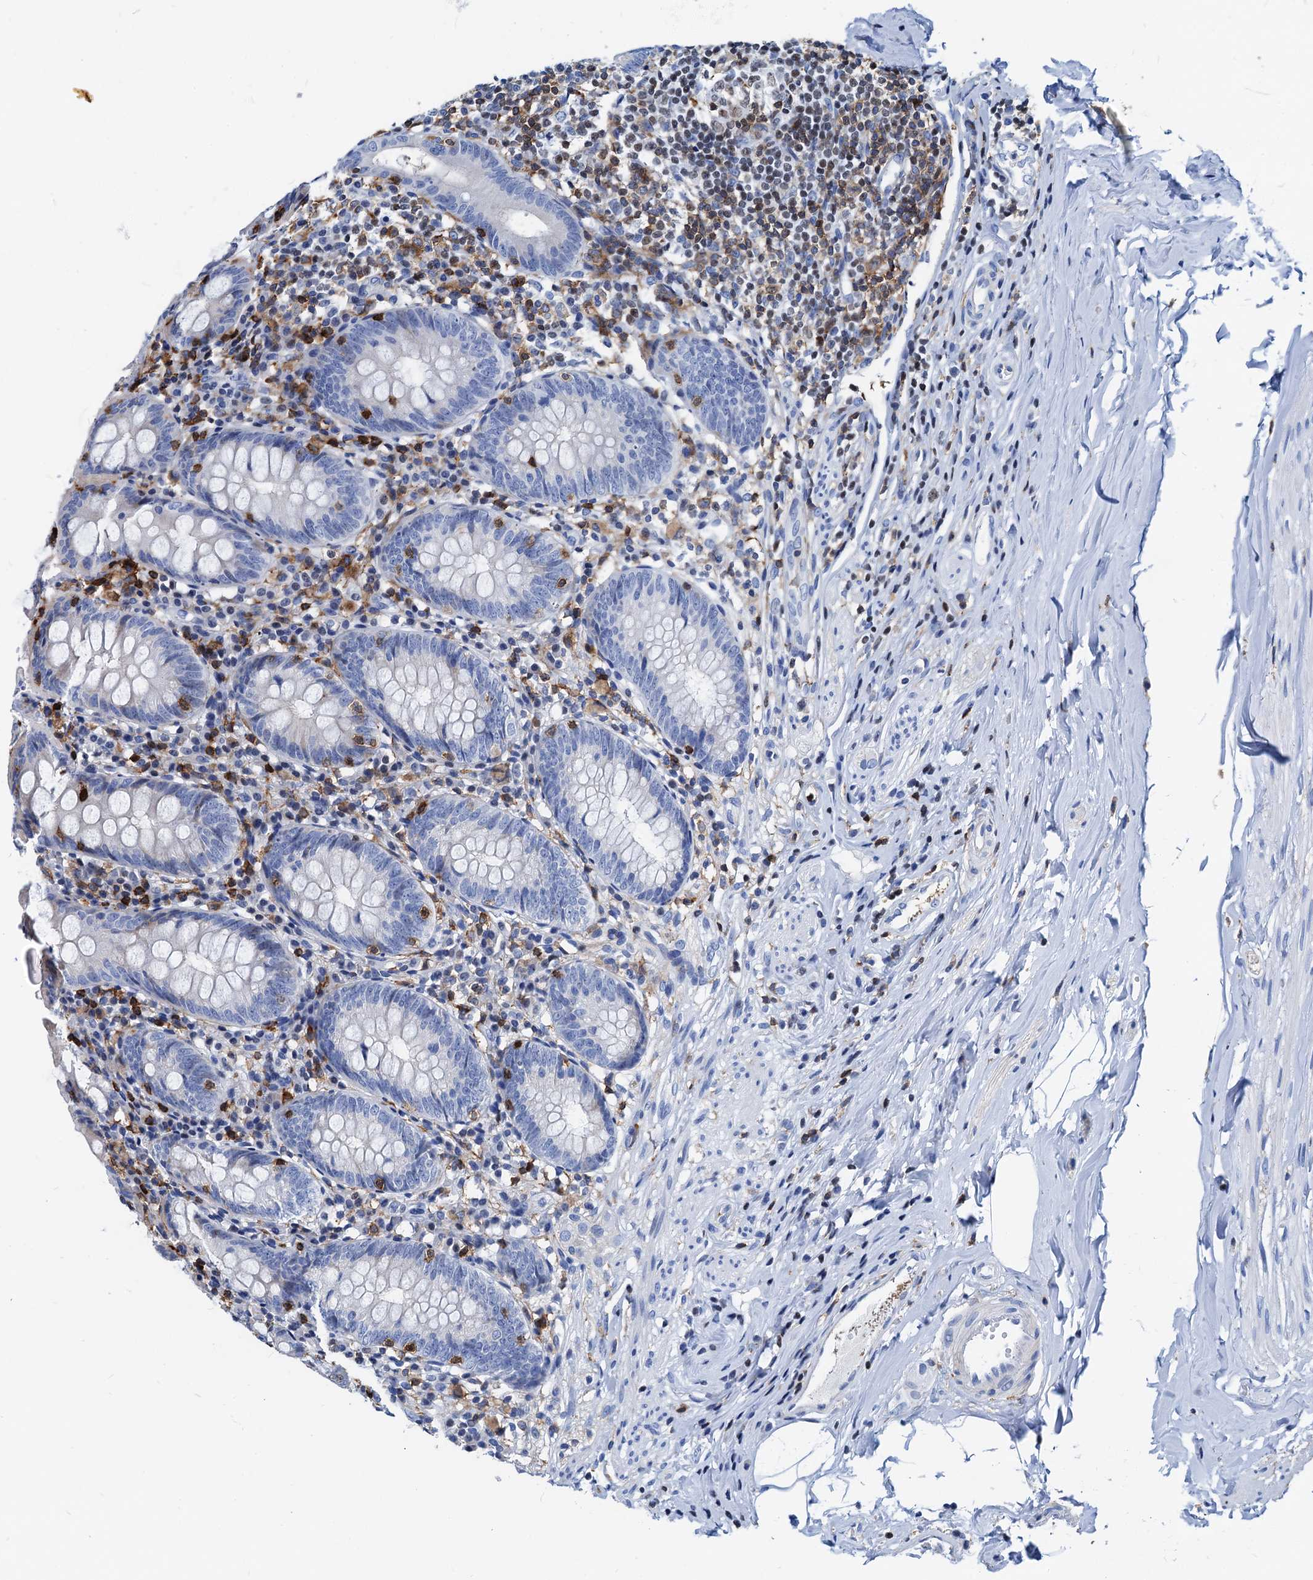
{"staining": {"intensity": "negative", "quantity": "none", "location": "none"}, "tissue": "appendix", "cell_type": "Glandular cells", "image_type": "normal", "snomed": [{"axis": "morphology", "description": "Normal tissue, NOS"}, {"axis": "topography", "description": "Appendix"}], "caption": "Image shows no significant protein expression in glandular cells of unremarkable appendix. Nuclei are stained in blue.", "gene": "LCP2", "patient": {"sex": "female", "age": 54}}